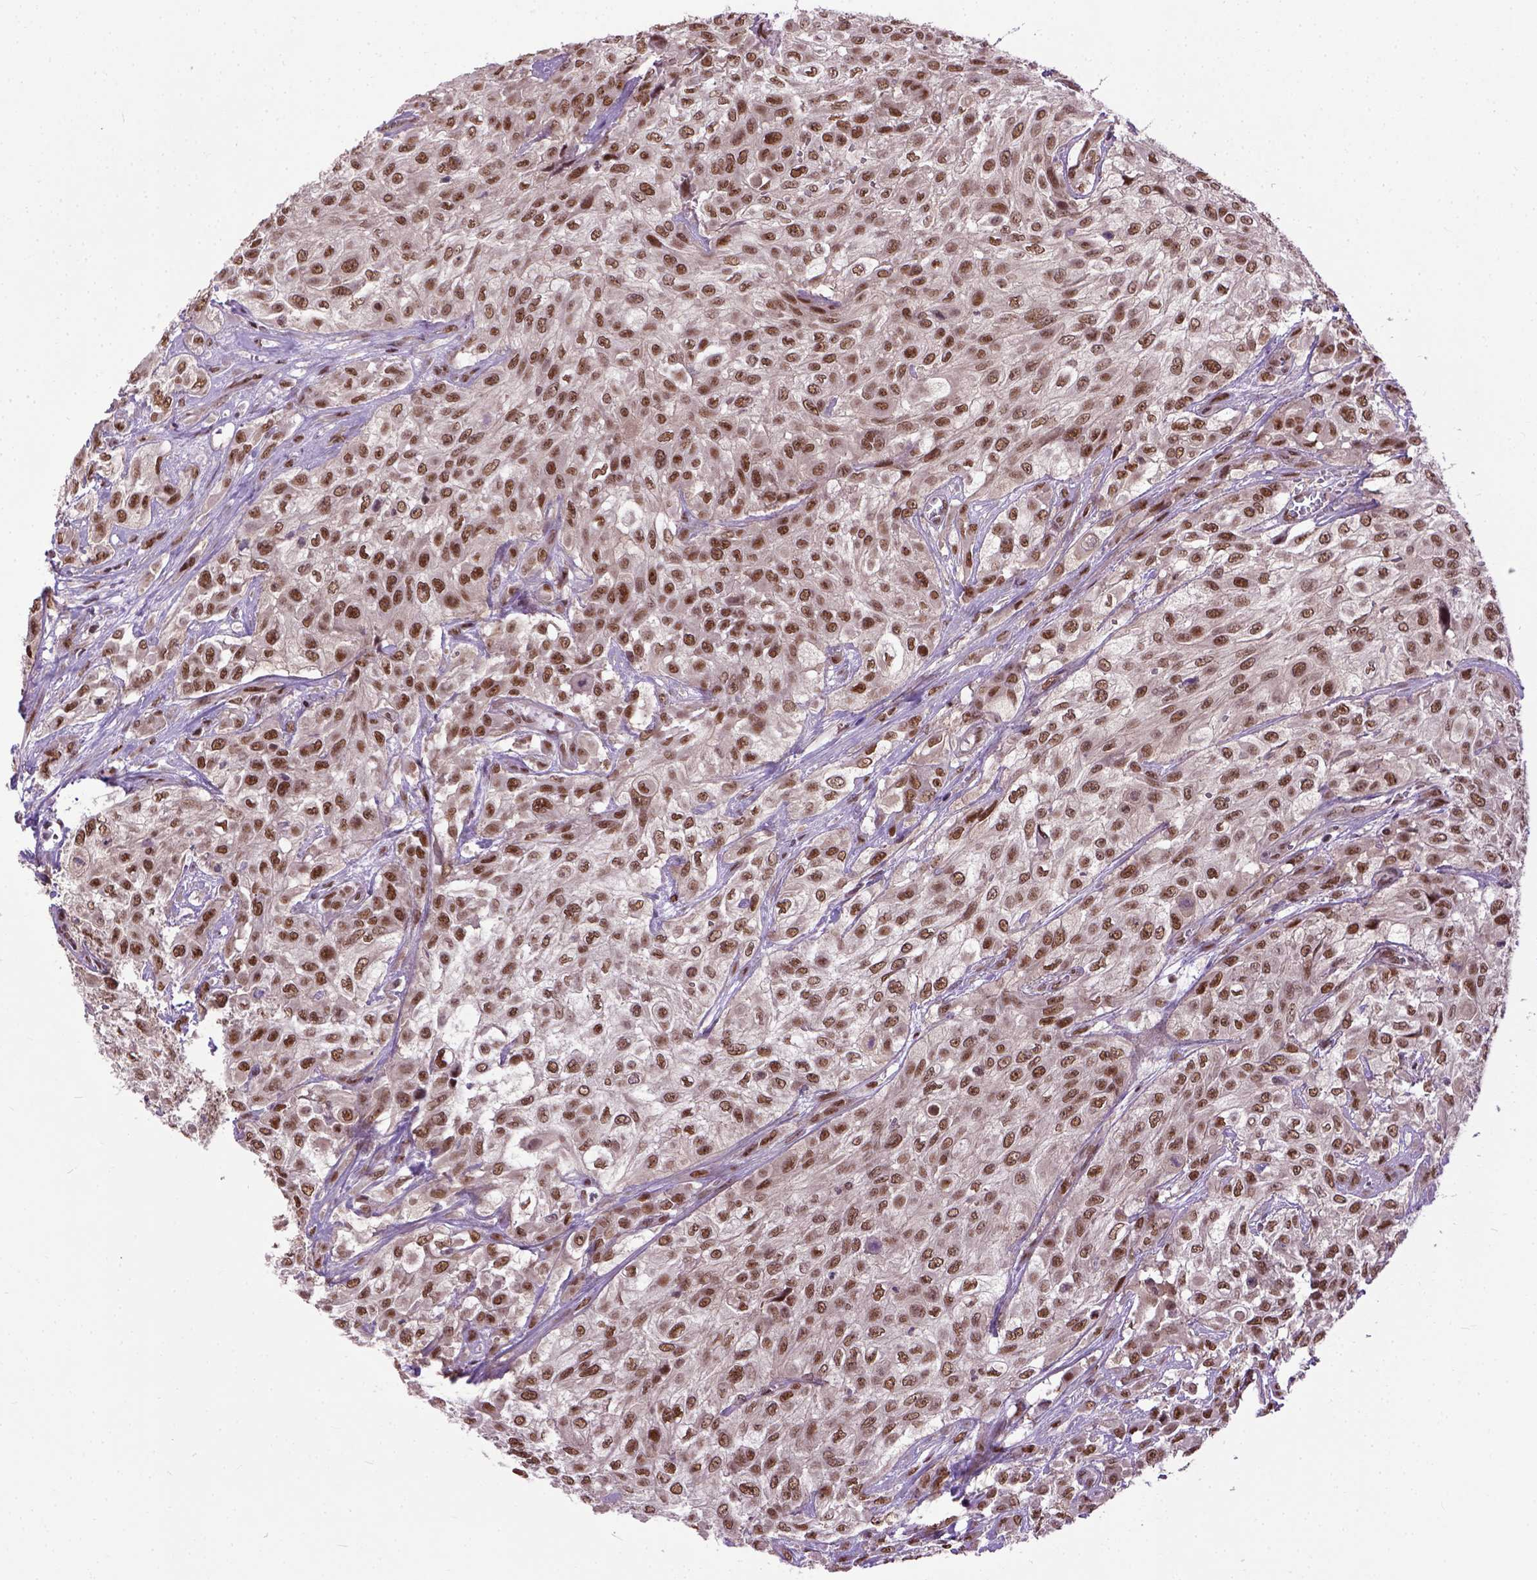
{"staining": {"intensity": "strong", "quantity": "<25%", "location": "nuclear"}, "tissue": "urothelial cancer", "cell_type": "Tumor cells", "image_type": "cancer", "snomed": [{"axis": "morphology", "description": "Urothelial carcinoma, High grade"}, {"axis": "topography", "description": "Urinary bladder"}], "caption": "Protein expression analysis of urothelial cancer shows strong nuclear expression in approximately <25% of tumor cells.", "gene": "UBA3", "patient": {"sex": "male", "age": 57}}